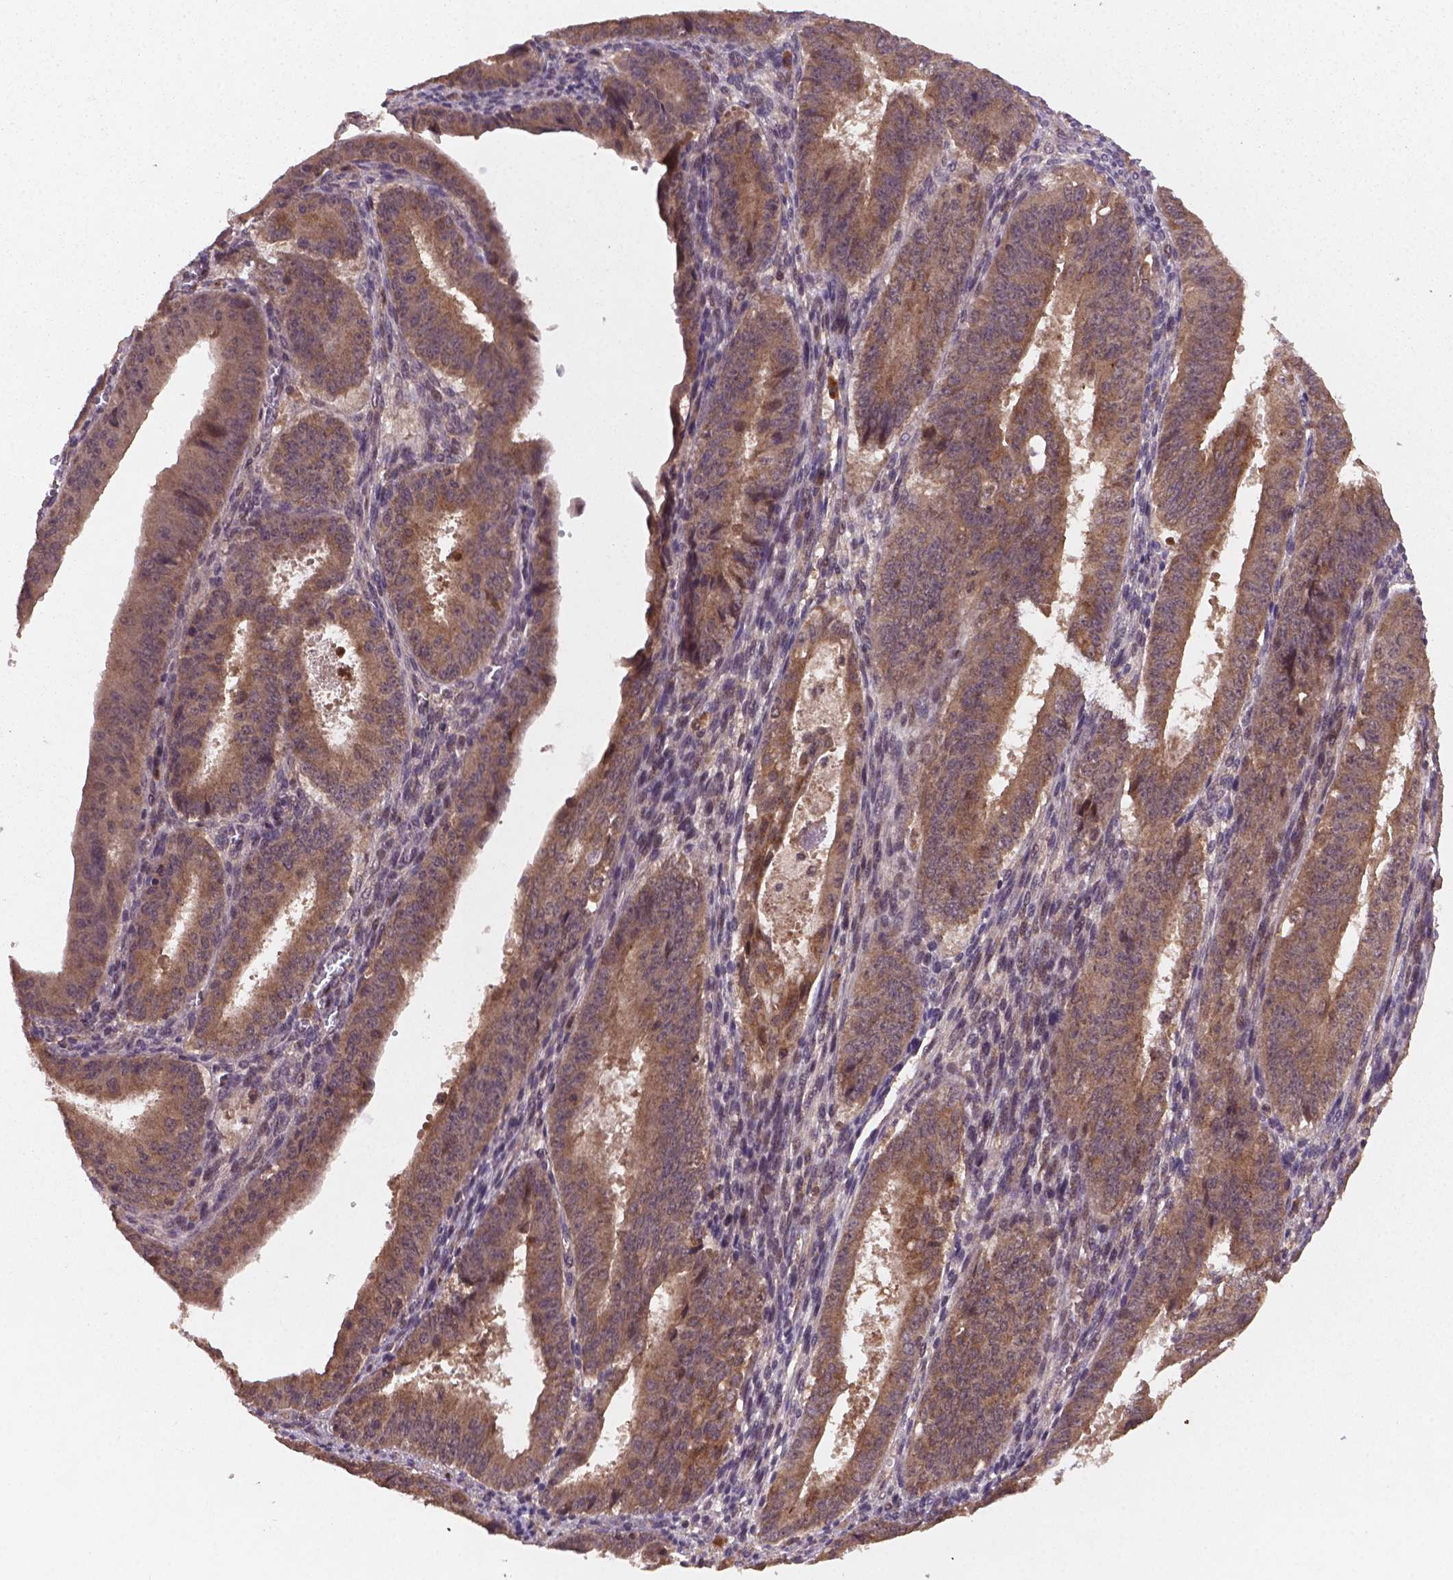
{"staining": {"intensity": "moderate", "quantity": ">75%", "location": "cytoplasmic/membranous"}, "tissue": "ovarian cancer", "cell_type": "Tumor cells", "image_type": "cancer", "snomed": [{"axis": "morphology", "description": "Carcinoma, endometroid"}, {"axis": "topography", "description": "Ovary"}], "caption": "Ovarian cancer (endometroid carcinoma) tissue displays moderate cytoplasmic/membranous staining in approximately >75% of tumor cells, visualized by immunohistochemistry. The protein of interest is shown in brown color, while the nuclei are stained blue.", "gene": "NIPAL2", "patient": {"sex": "female", "age": 42}}